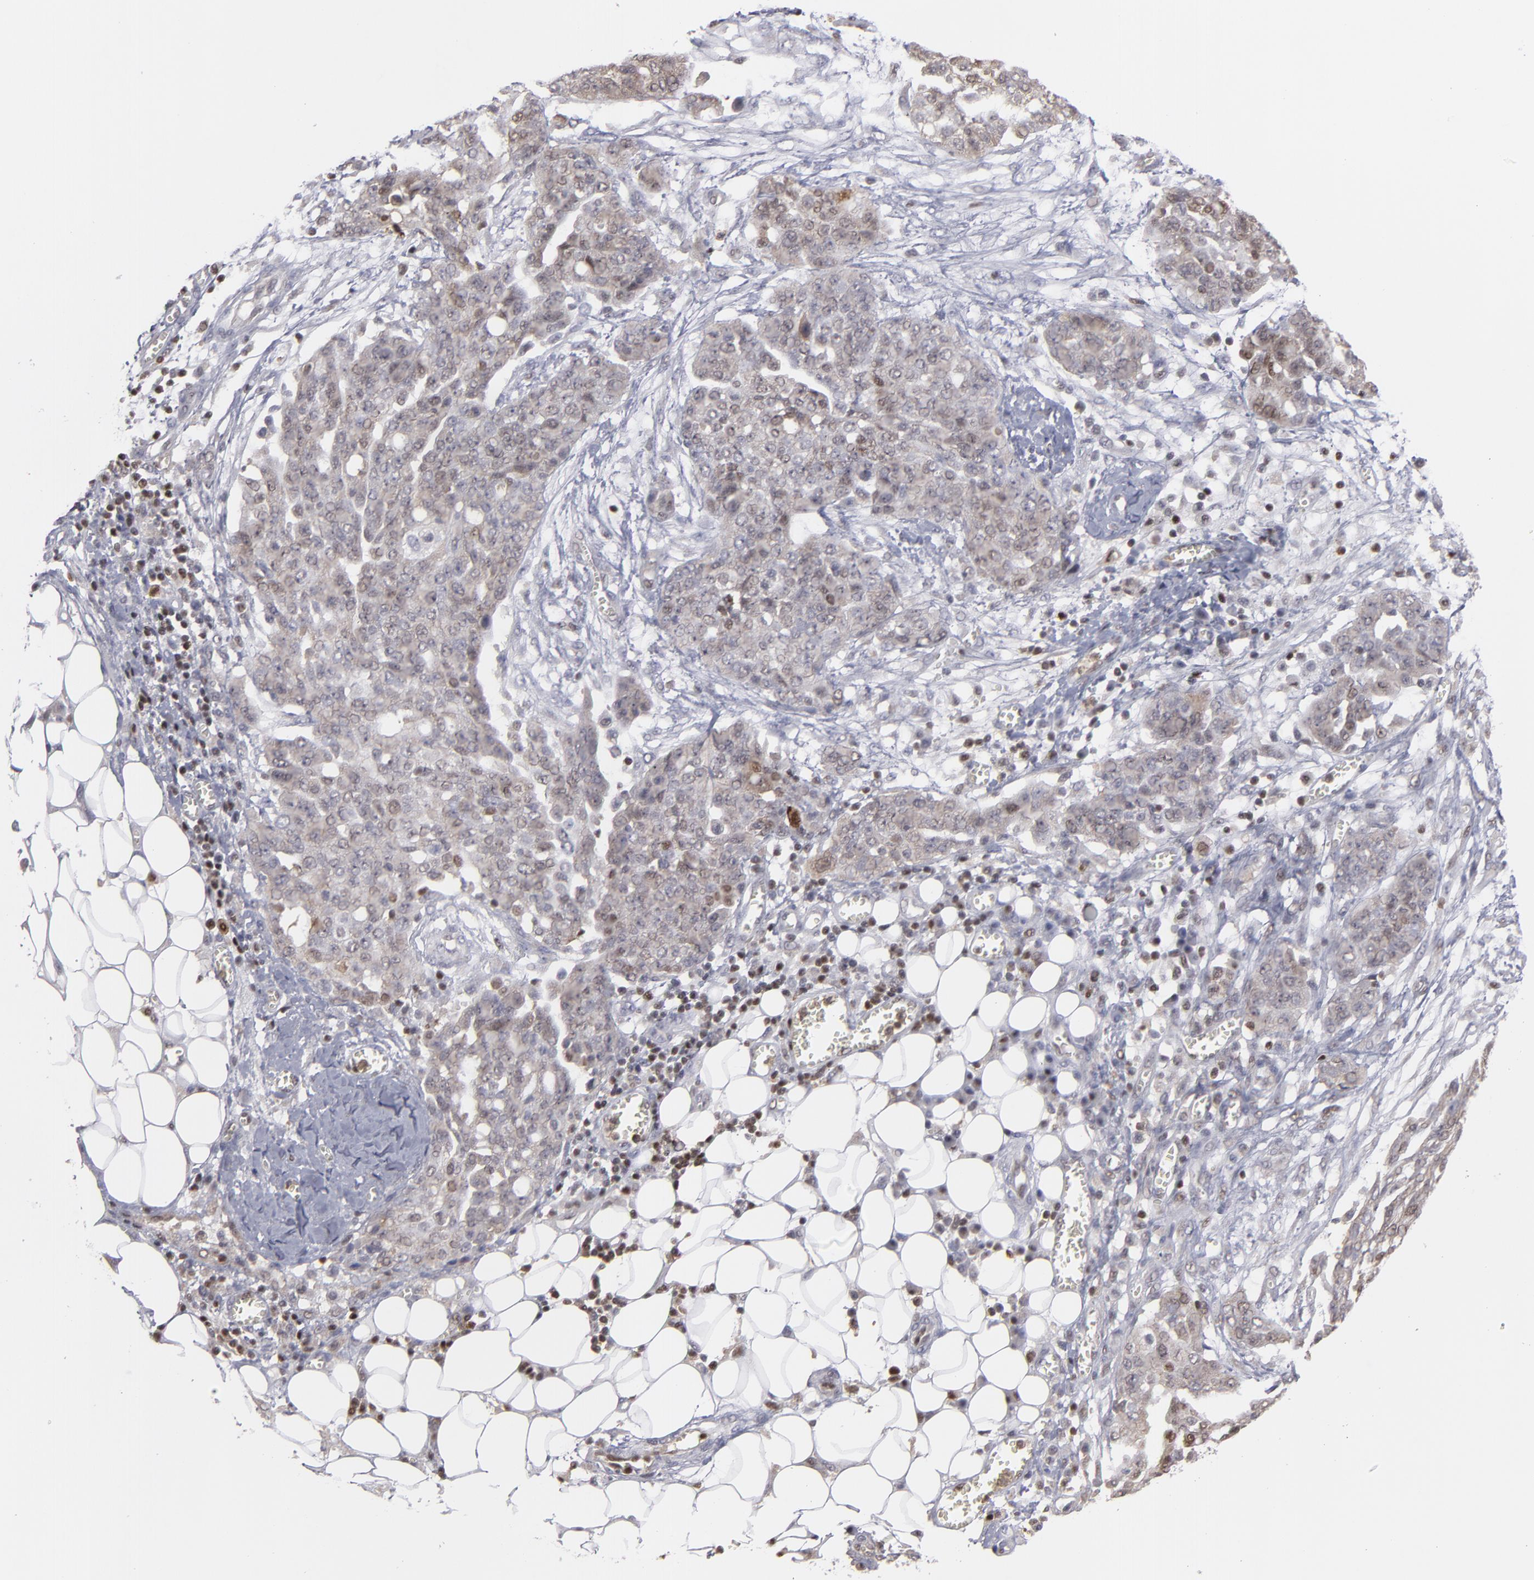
{"staining": {"intensity": "weak", "quantity": "25%-75%", "location": "cytoplasmic/membranous,nuclear"}, "tissue": "ovarian cancer", "cell_type": "Tumor cells", "image_type": "cancer", "snomed": [{"axis": "morphology", "description": "Cystadenocarcinoma, serous, NOS"}, {"axis": "topography", "description": "Soft tissue"}, {"axis": "topography", "description": "Ovary"}], "caption": "Ovarian serous cystadenocarcinoma stained with a brown dye displays weak cytoplasmic/membranous and nuclear positive staining in about 25%-75% of tumor cells.", "gene": "GSR", "patient": {"sex": "female", "age": 57}}